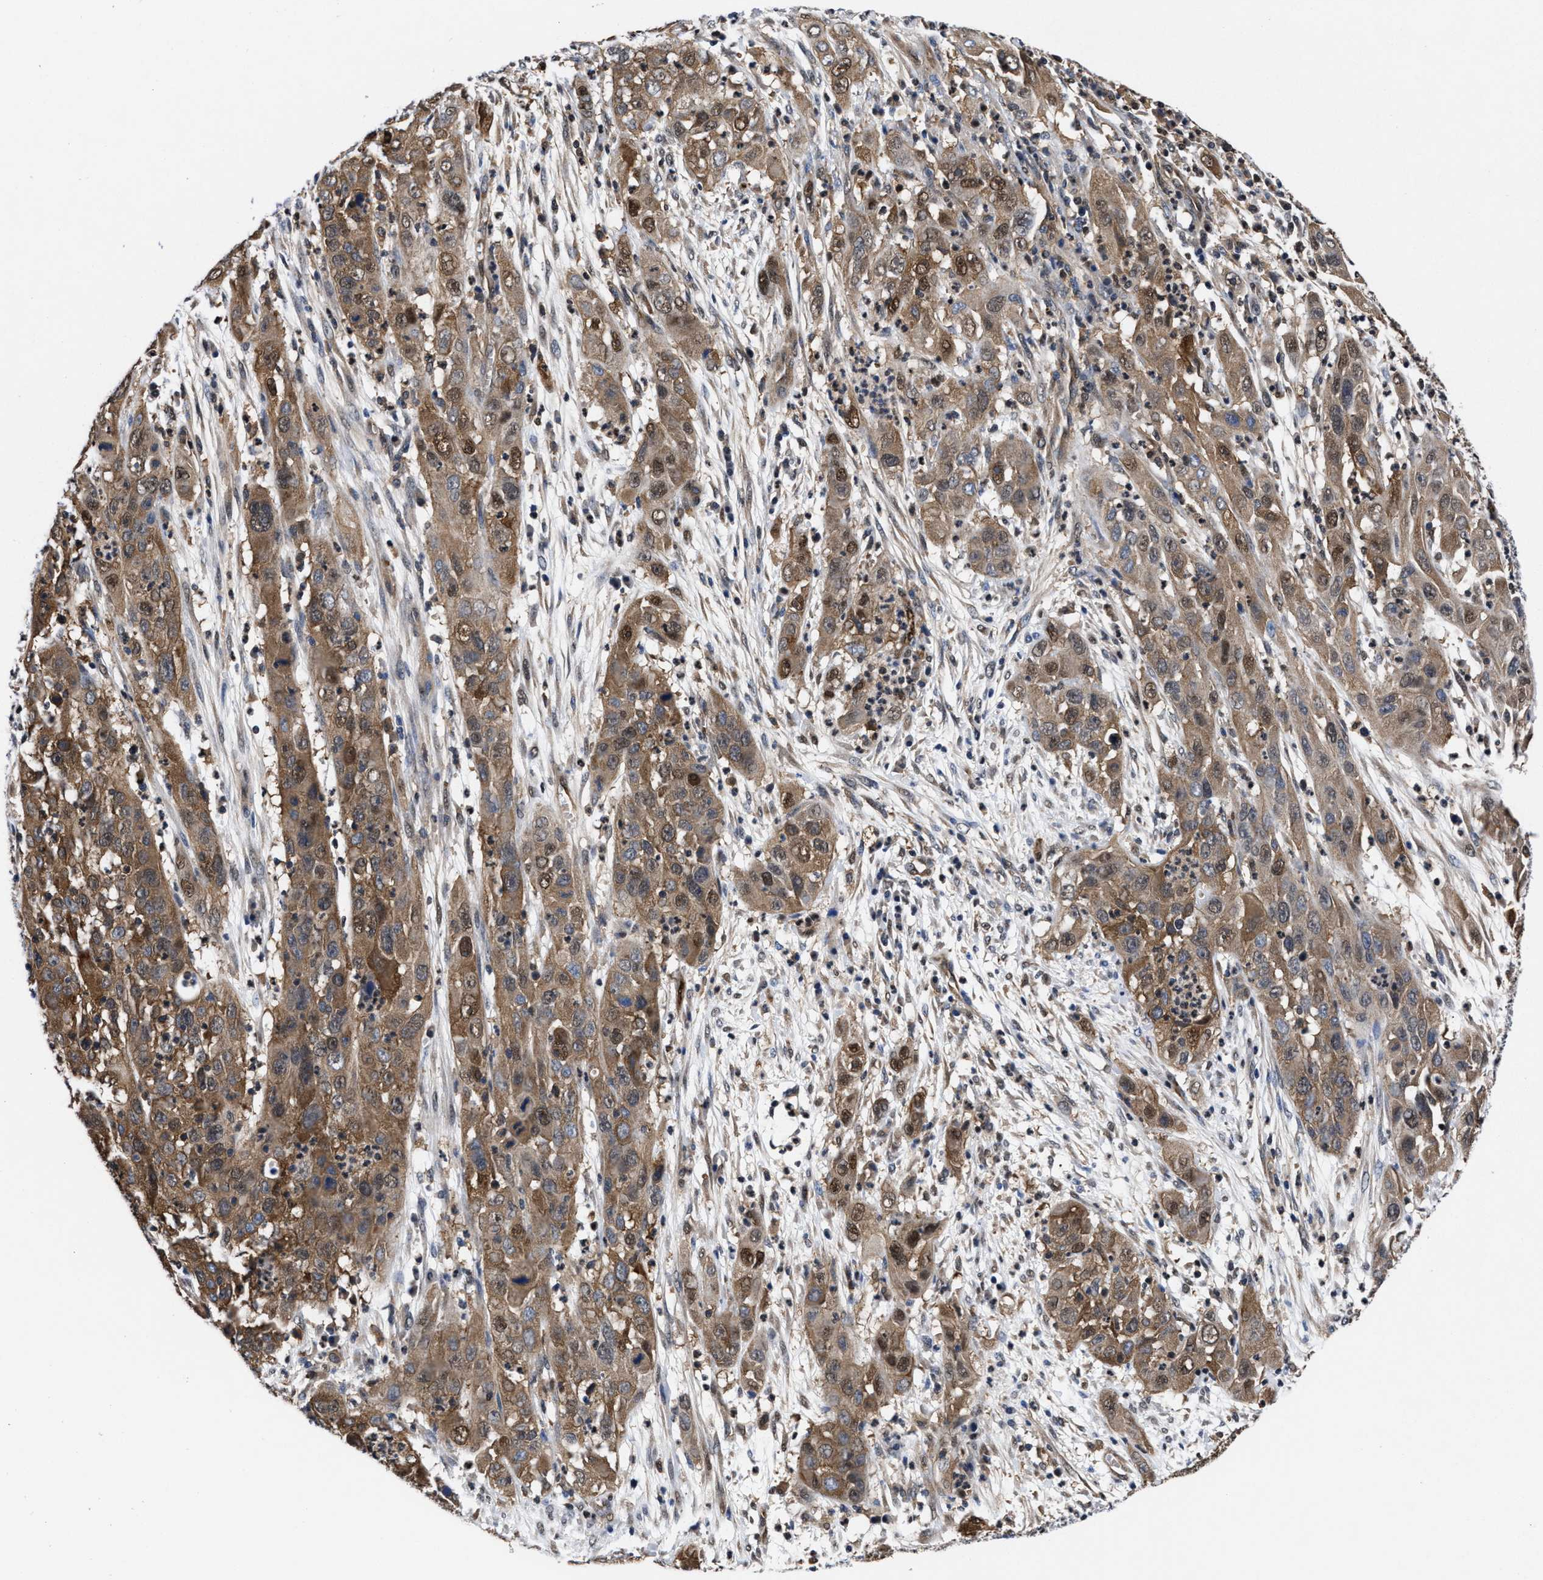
{"staining": {"intensity": "moderate", "quantity": ">75%", "location": "cytoplasmic/membranous,nuclear"}, "tissue": "cervical cancer", "cell_type": "Tumor cells", "image_type": "cancer", "snomed": [{"axis": "morphology", "description": "Squamous cell carcinoma, NOS"}, {"axis": "topography", "description": "Cervix"}], "caption": "This histopathology image displays immunohistochemistry (IHC) staining of human cervical cancer, with medium moderate cytoplasmic/membranous and nuclear positivity in approximately >75% of tumor cells.", "gene": "ACLY", "patient": {"sex": "female", "age": 32}}